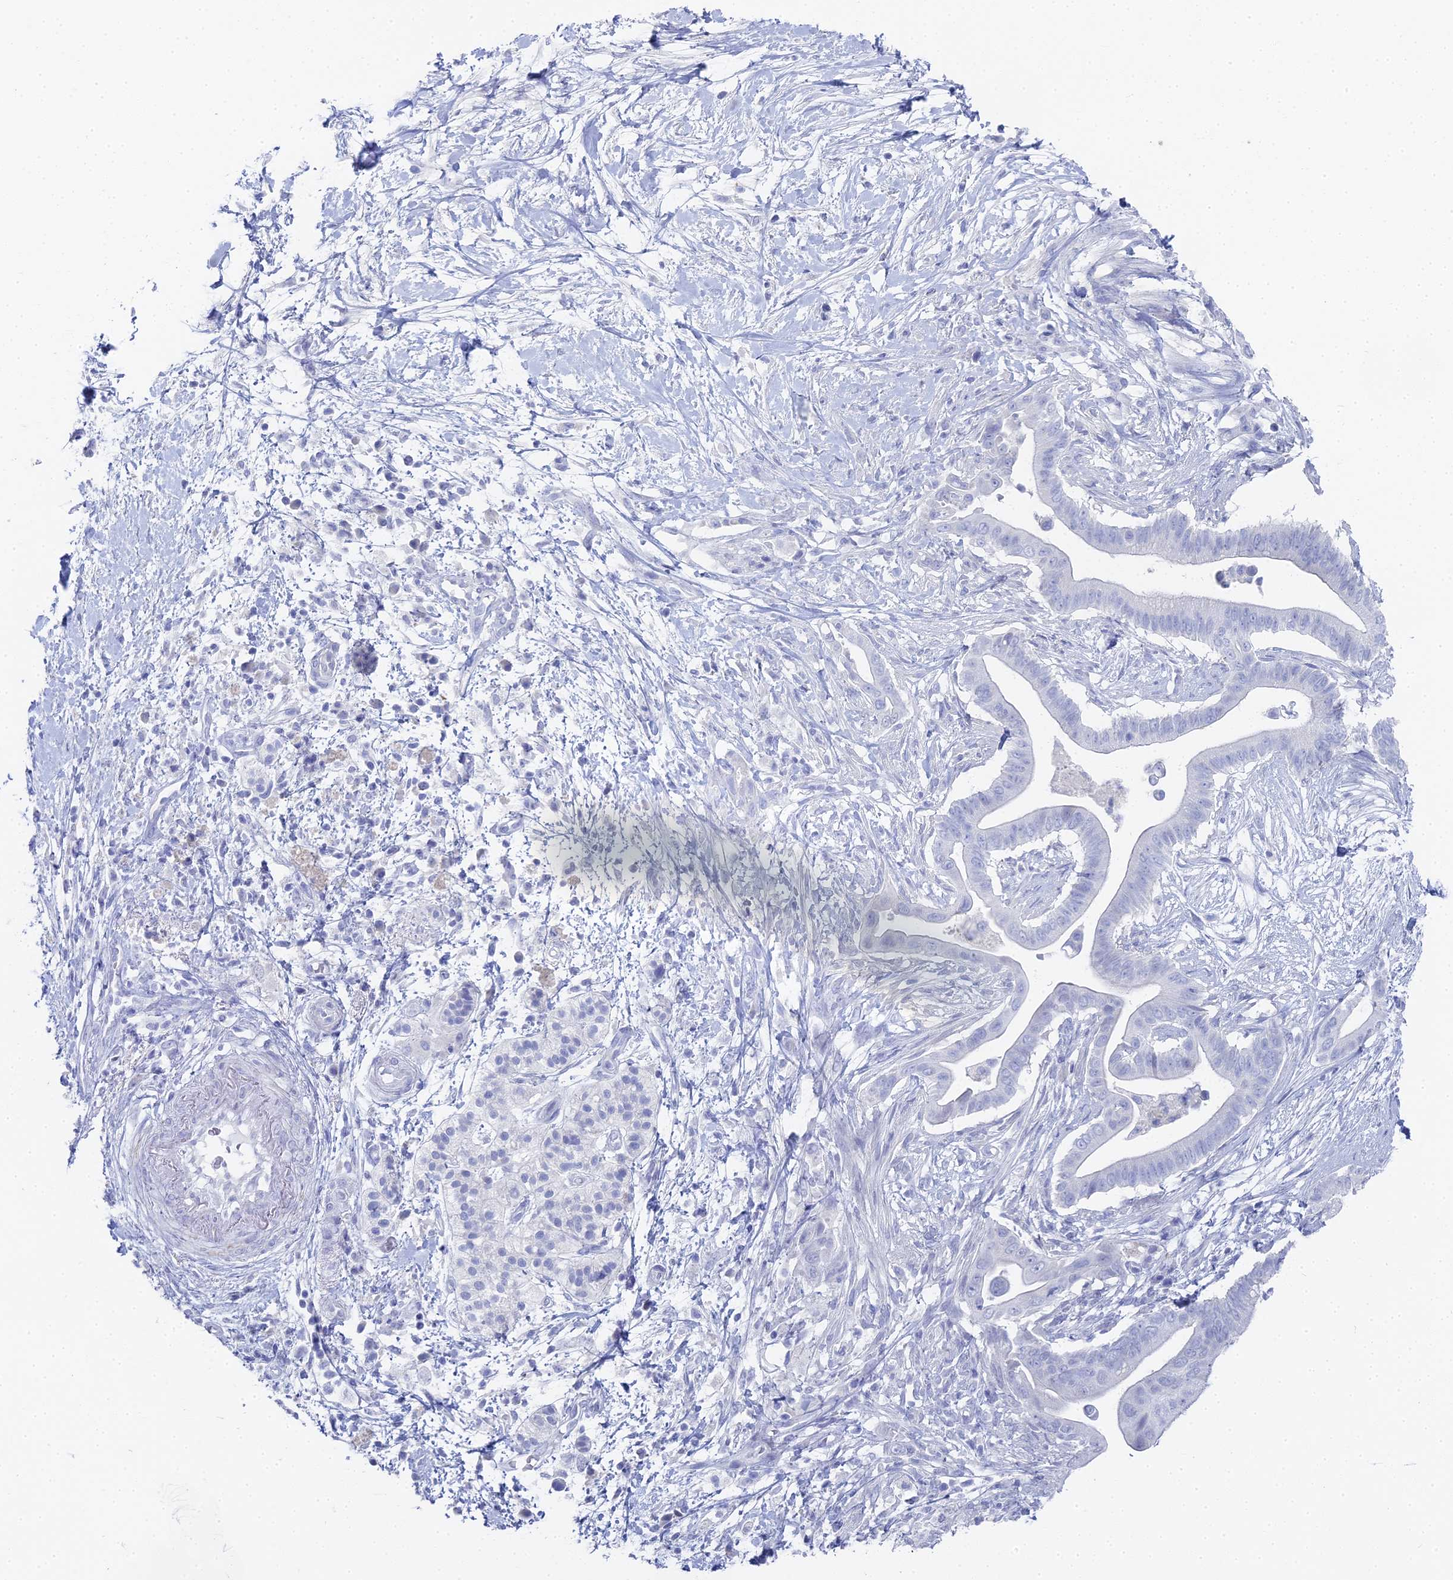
{"staining": {"intensity": "negative", "quantity": "none", "location": "none"}, "tissue": "pancreatic cancer", "cell_type": "Tumor cells", "image_type": "cancer", "snomed": [{"axis": "morphology", "description": "Adenocarcinoma, NOS"}, {"axis": "topography", "description": "Pancreas"}], "caption": "Immunohistochemistry (IHC) photomicrograph of human adenocarcinoma (pancreatic) stained for a protein (brown), which shows no expression in tumor cells.", "gene": "ALPP", "patient": {"sex": "male", "age": 68}}